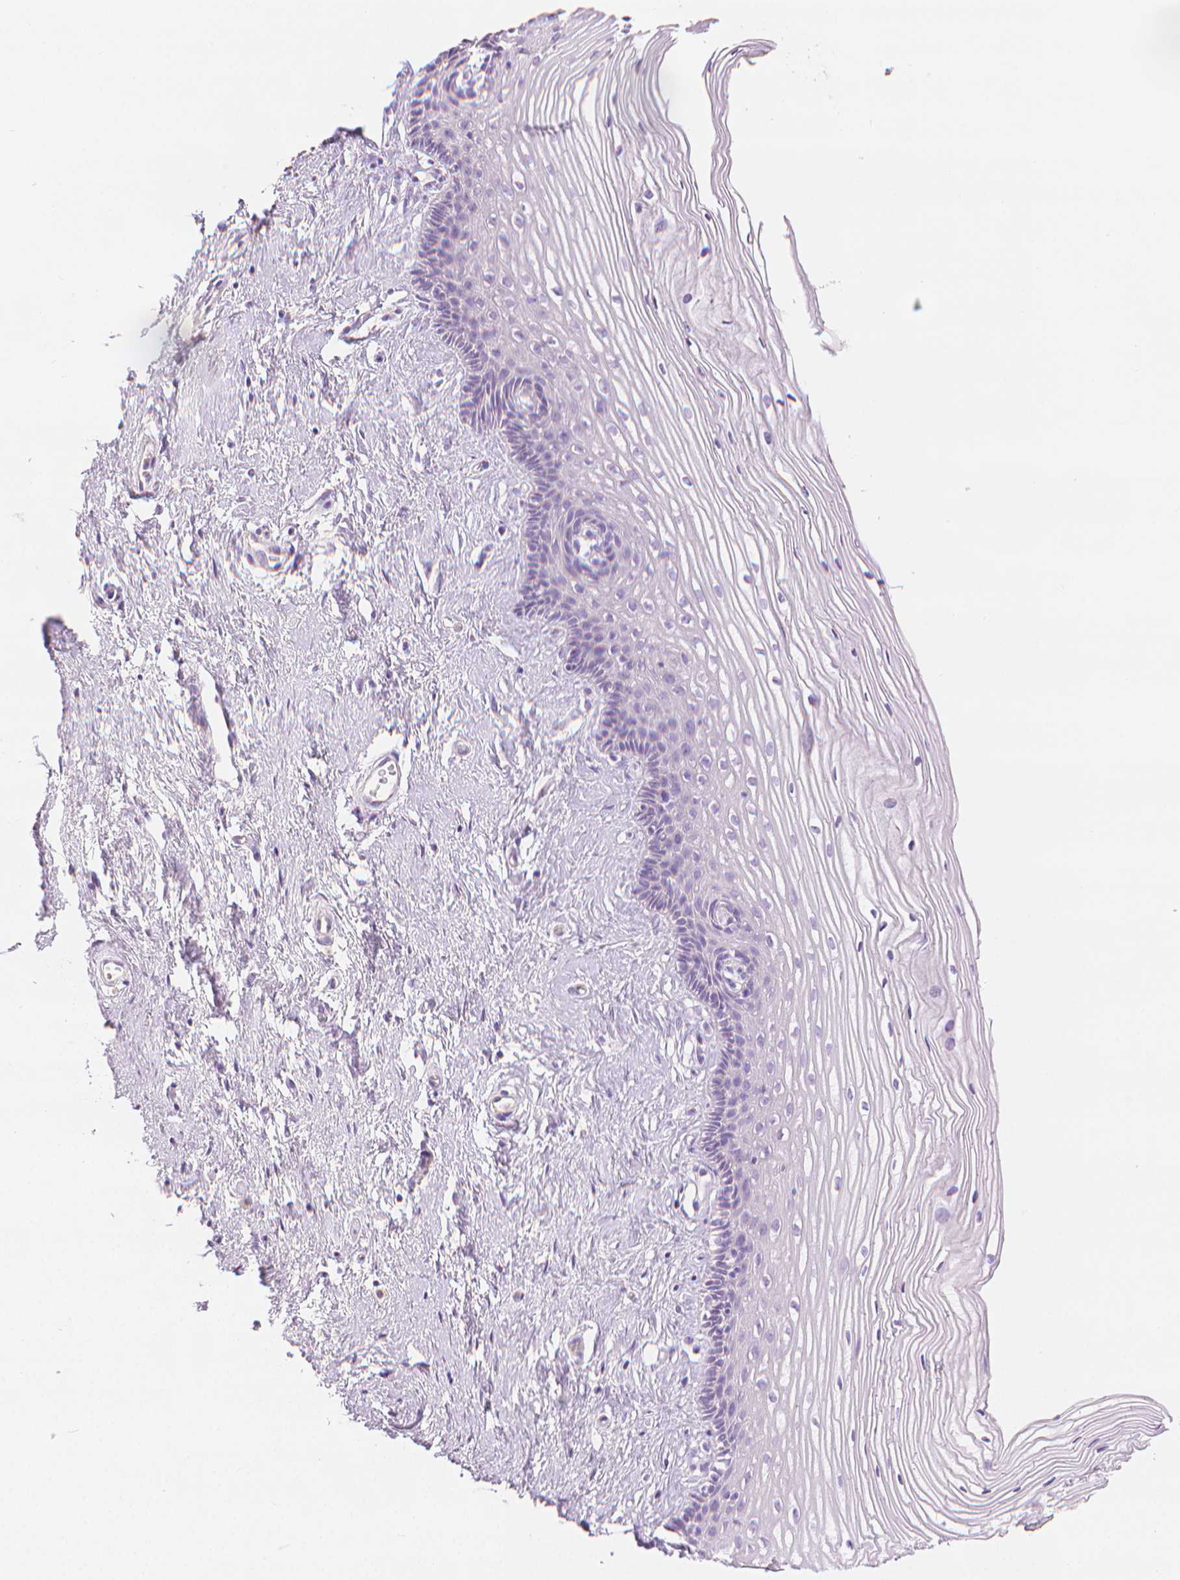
{"staining": {"intensity": "negative", "quantity": "none", "location": "none"}, "tissue": "cervix", "cell_type": "Glandular cells", "image_type": "normal", "snomed": [{"axis": "morphology", "description": "Normal tissue, NOS"}, {"axis": "topography", "description": "Cervix"}], "caption": "Histopathology image shows no significant protein positivity in glandular cells of unremarkable cervix. (DAB (3,3'-diaminobenzidine) IHC, high magnification).", "gene": "SLC27A5", "patient": {"sex": "female", "age": 40}}